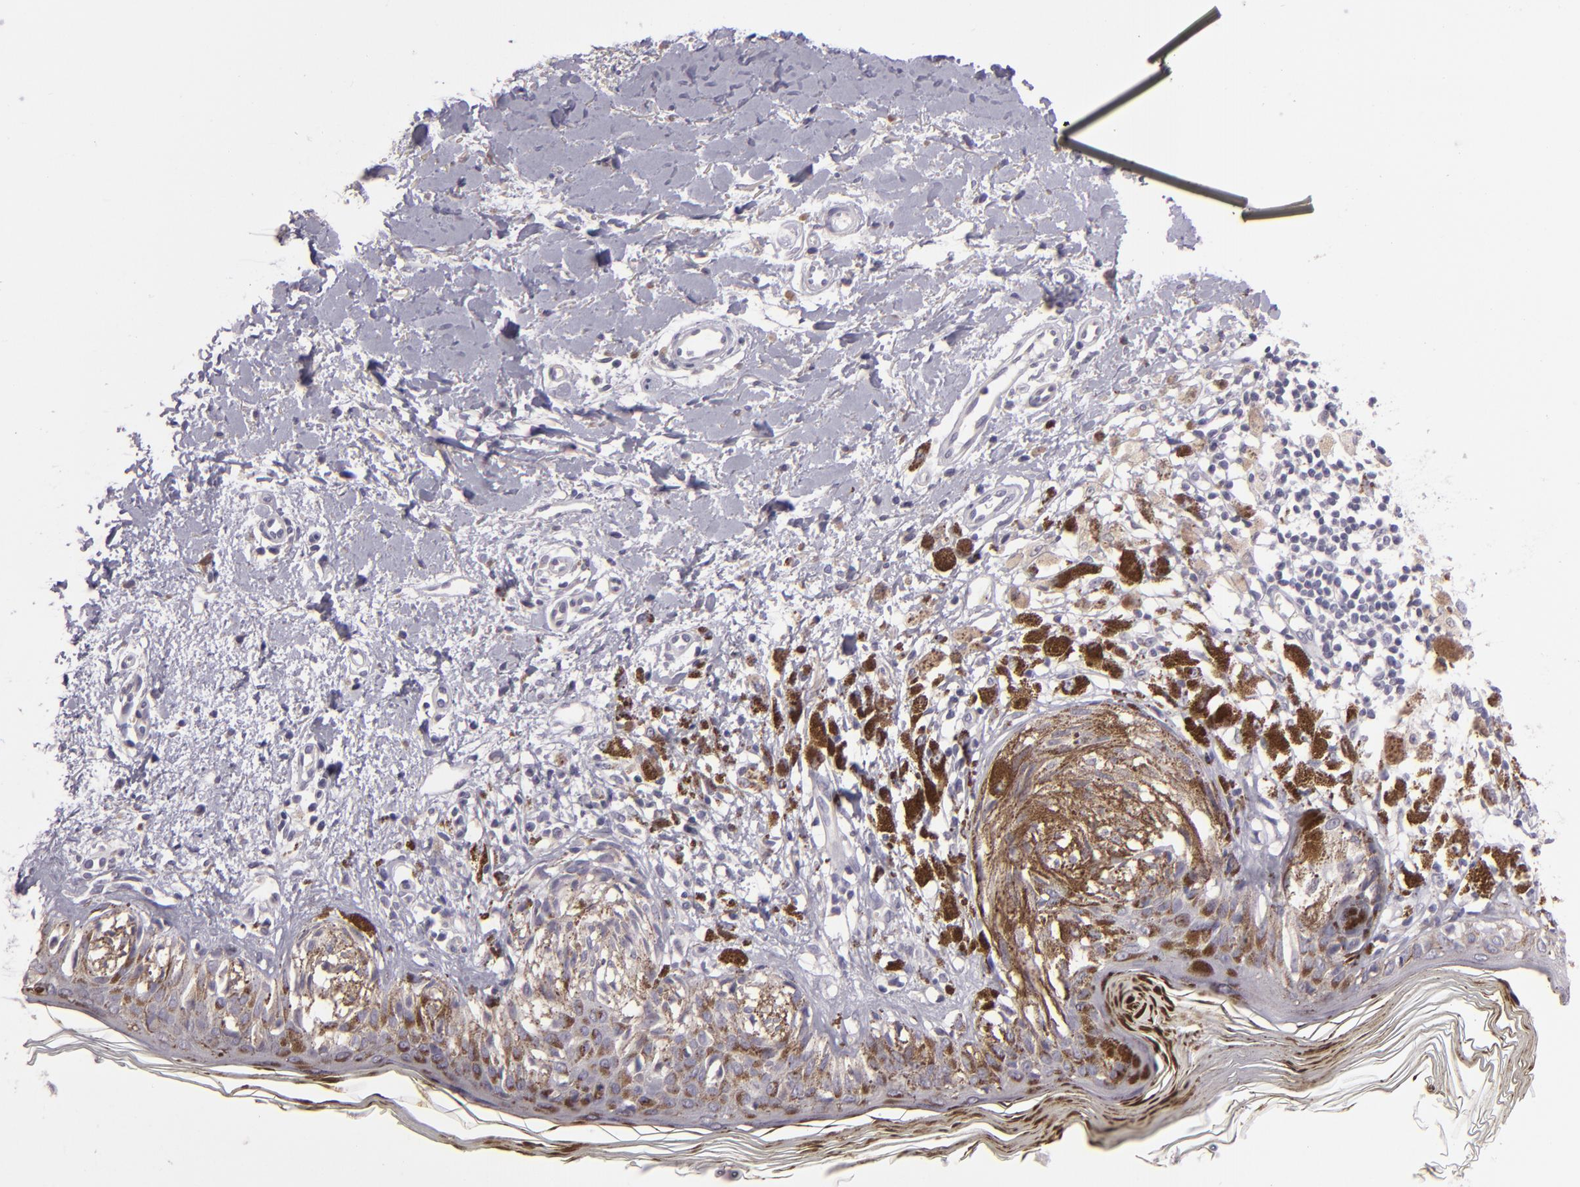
{"staining": {"intensity": "weak", "quantity": "<25%", "location": "cytoplasmic/membranous"}, "tissue": "melanoma", "cell_type": "Tumor cells", "image_type": "cancer", "snomed": [{"axis": "morphology", "description": "Malignant melanoma, NOS"}, {"axis": "topography", "description": "Skin"}], "caption": "This is an immunohistochemistry micrograph of human melanoma. There is no positivity in tumor cells.", "gene": "EGFL6", "patient": {"sex": "male", "age": 88}}